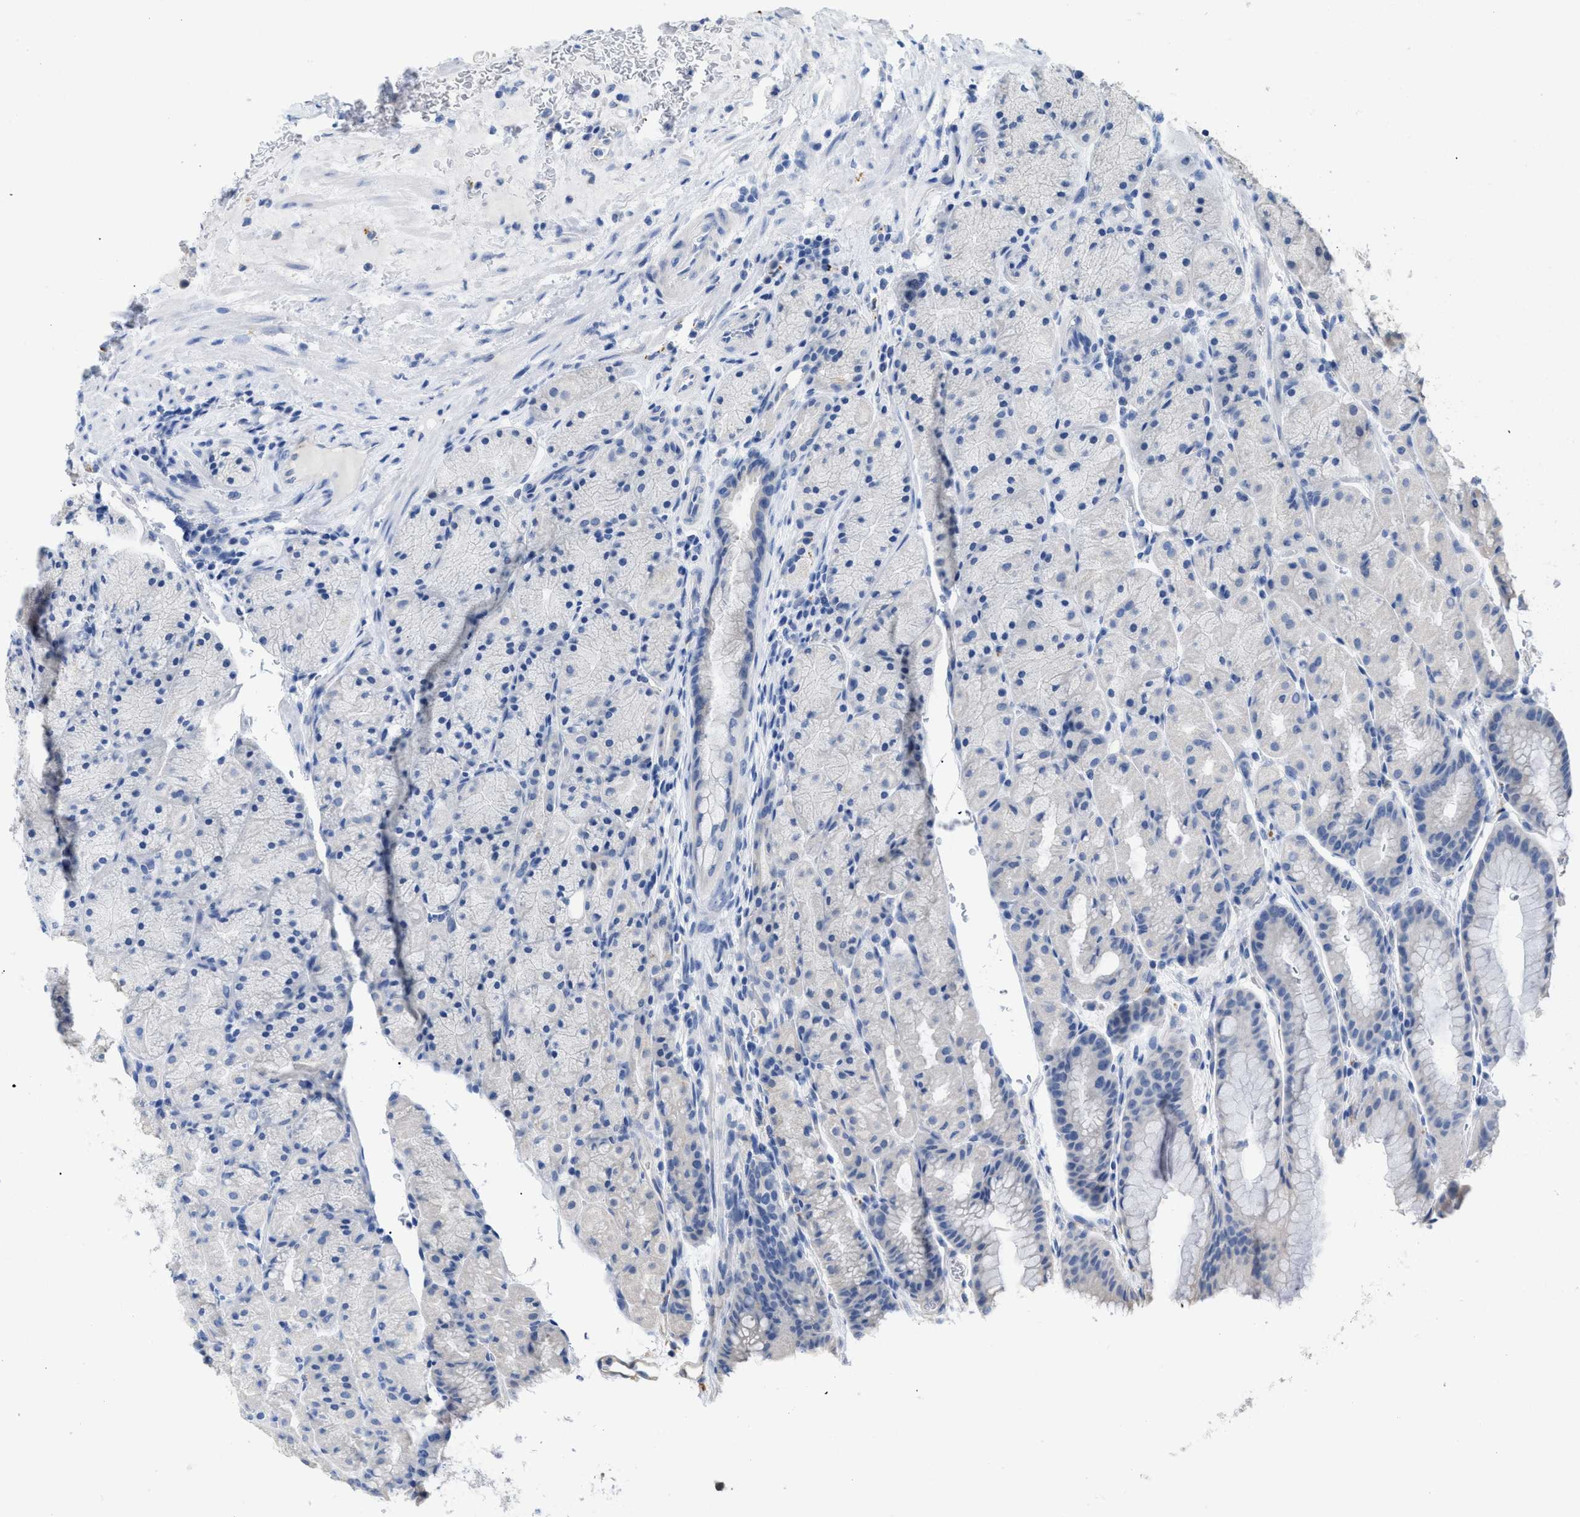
{"staining": {"intensity": "negative", "quantity": "none", "location": "none"}, "tissue": "stomach", "cell_type": "Glandular cells", "image_type": "normal", "snomed": [{"axis": "morphology", "description": "Normal tissue, NOS"}, {"axis": "morphology", "description": "Carcinoid, malignant, NOS"}, {"axis": "topography", "description": "Stomach, upper"}], "caption": "Immunohistochemical staining of normal human stomach displays no significant staining in glandular cells.", "gene": "APOBEC2", "patient": {"sex": "male", "age": 39}}